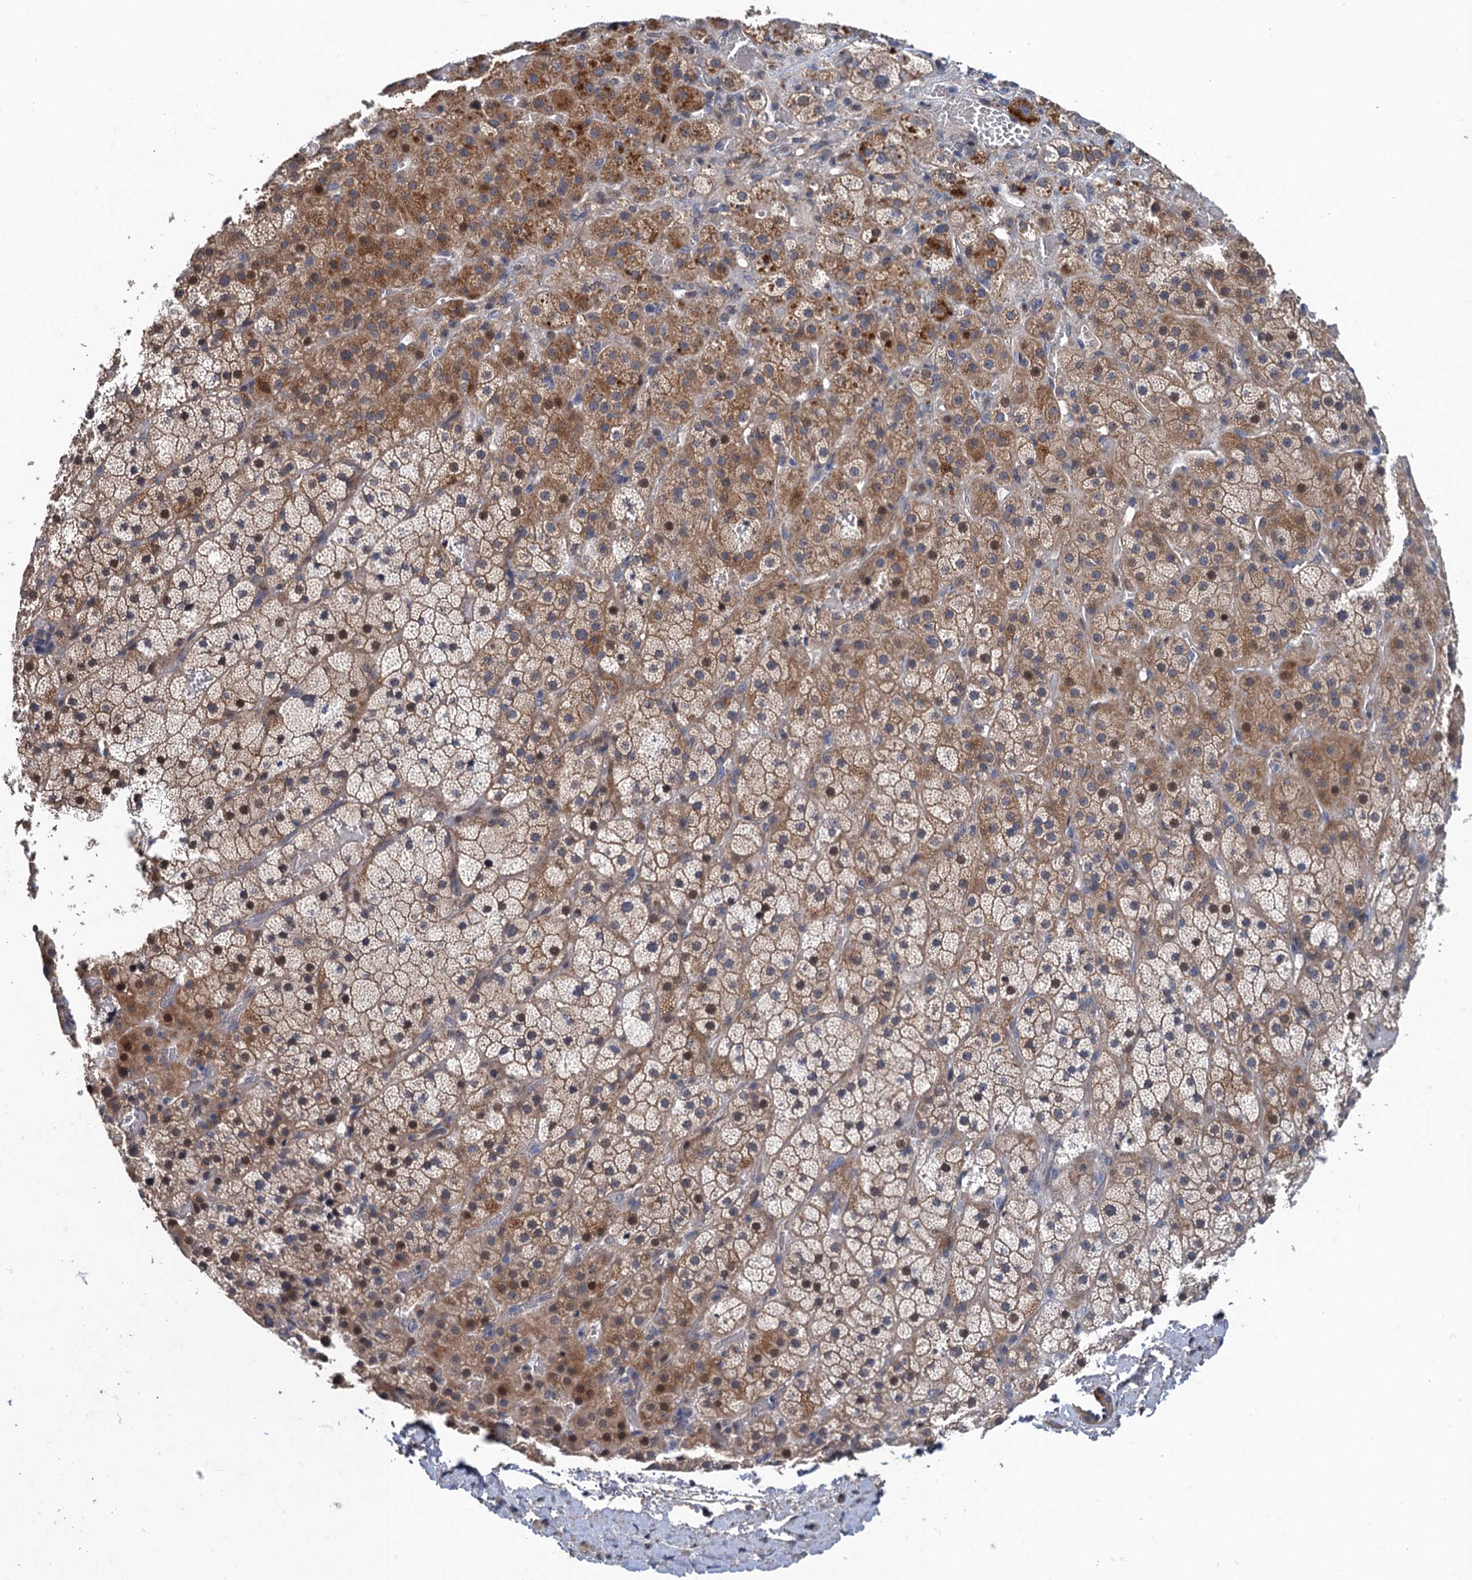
{"staining": {"intensity": "moderate", "quantity": "25%-75%", "location": "cytoplasmic/membranous"}, "tissue": "adrenal gland", "cell_type": "Glandular cells", "image_type": "normal", "snomed": [{"axis": "morphology", "description": "Normal tissue, NOS"}, {"axis": "topography", "description": "Adrenal gland"}], "caption": "Immunohistochemistry (IHC) staining of normal adrenal gland, which reveals medium levels of moderate cytoplasmic/membranous expression in approximately 25%-75% of glandular cells indicating moderate cytoplasmic/membranous protein staining. The staining was performed using DAB (brown) for protein detection and nuclei were counterstained in hematoxylin (blue).", "gene": "MDM1", "patient": {"sex": "male", "age": 57}}